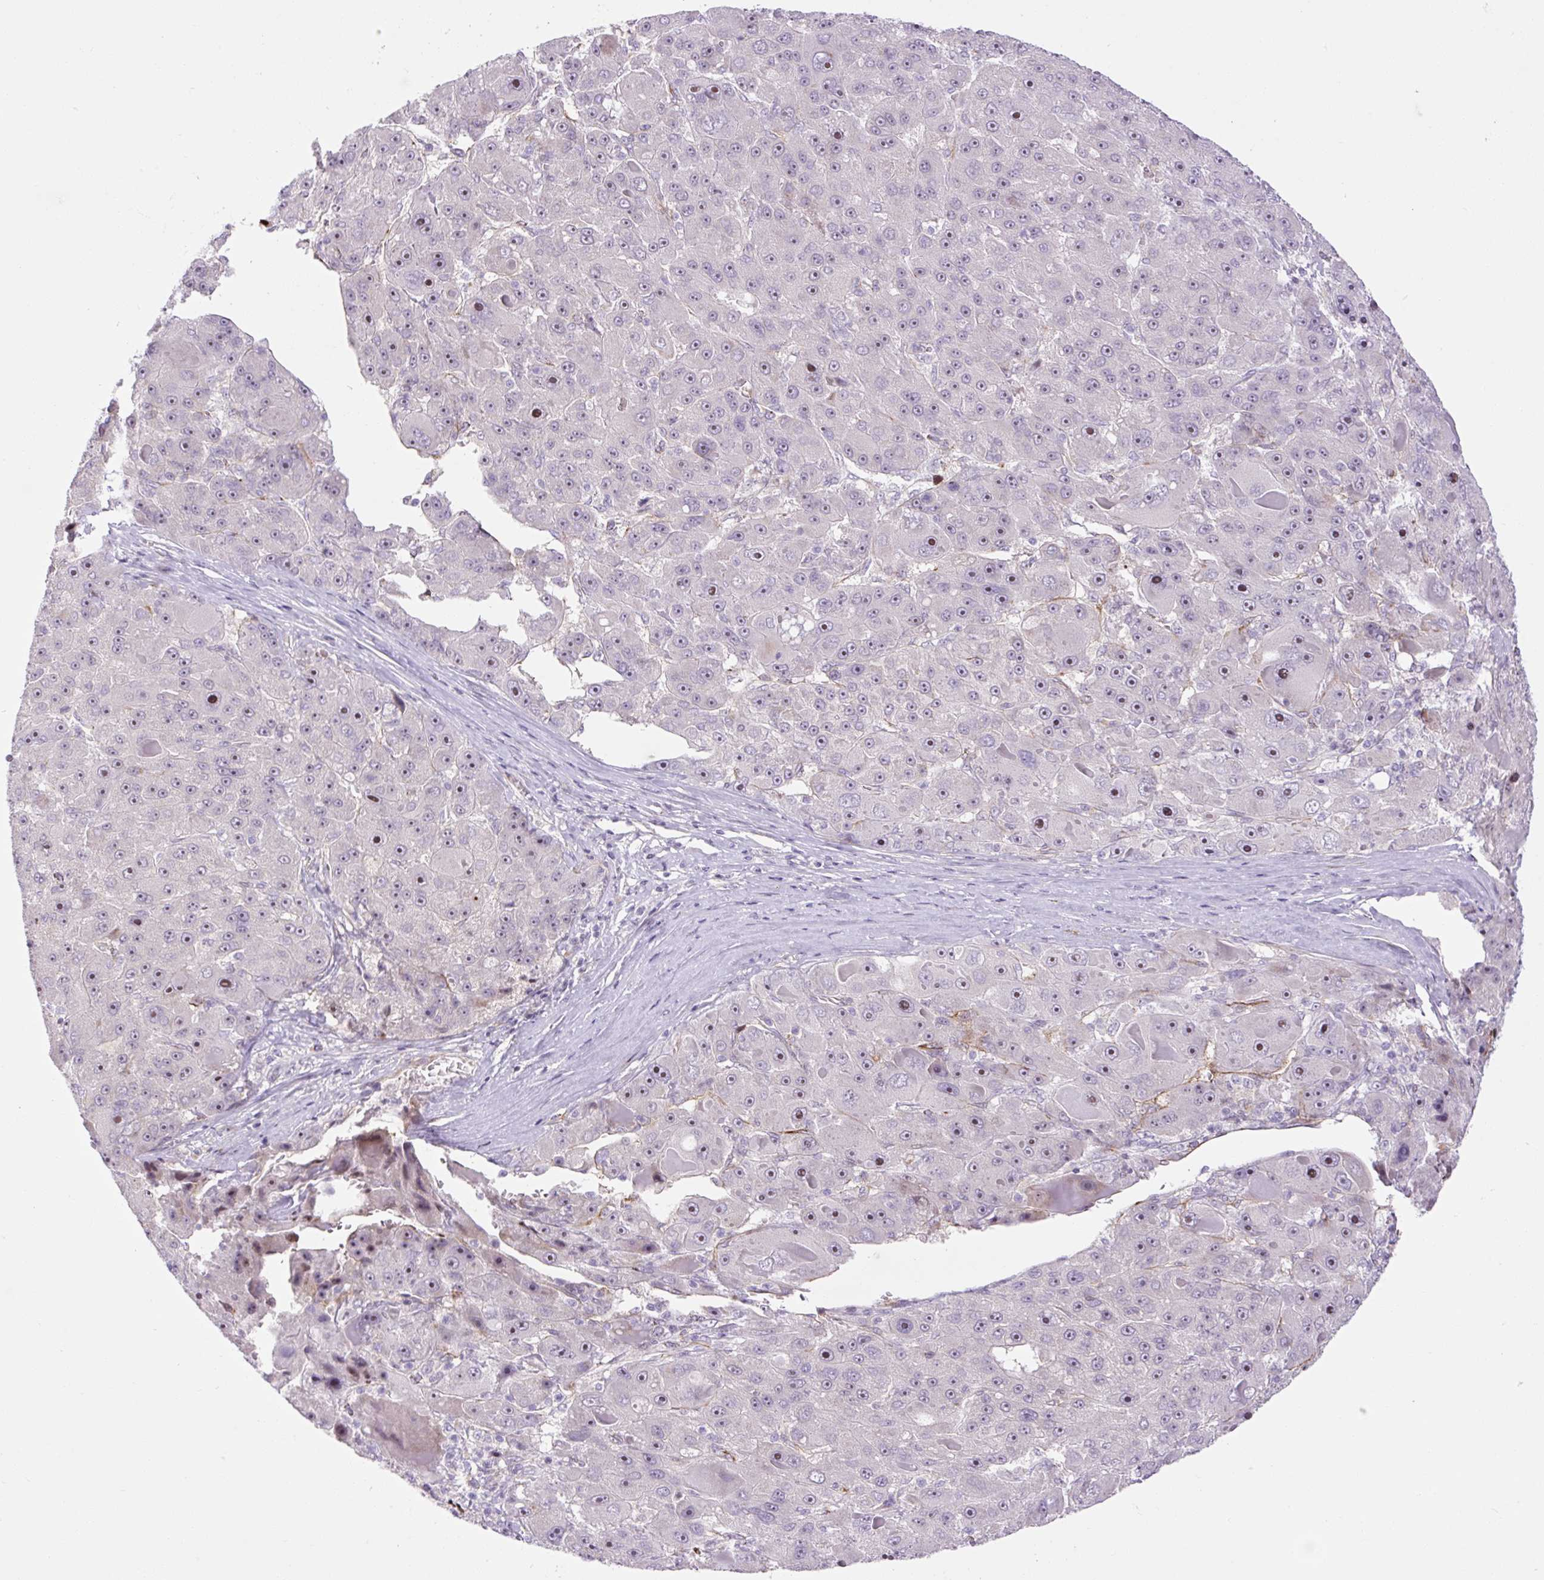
{"staining": {"intensity": "moderate", "quantity": ">75%", "location": "nuclear"}, "tissue": "liver cancer", "cell_type": "Tumor cells", "image_type": "cancer", "snomed": [{"axis": "morphology", "description": "Carcinoma, Hepatocellular, NOS"}, {"axis": "topography", "description": "Liver"}], "caption": "IHC micrograph of human liver cancer (hepatocellular carcinoma) stained for a protein (brown), which reveals medium levels of moderate nuclear positivity in approximately >75% of tumor cells.", "gene": "ZNF417", "patient": {"sex": "male", "age": 76}}